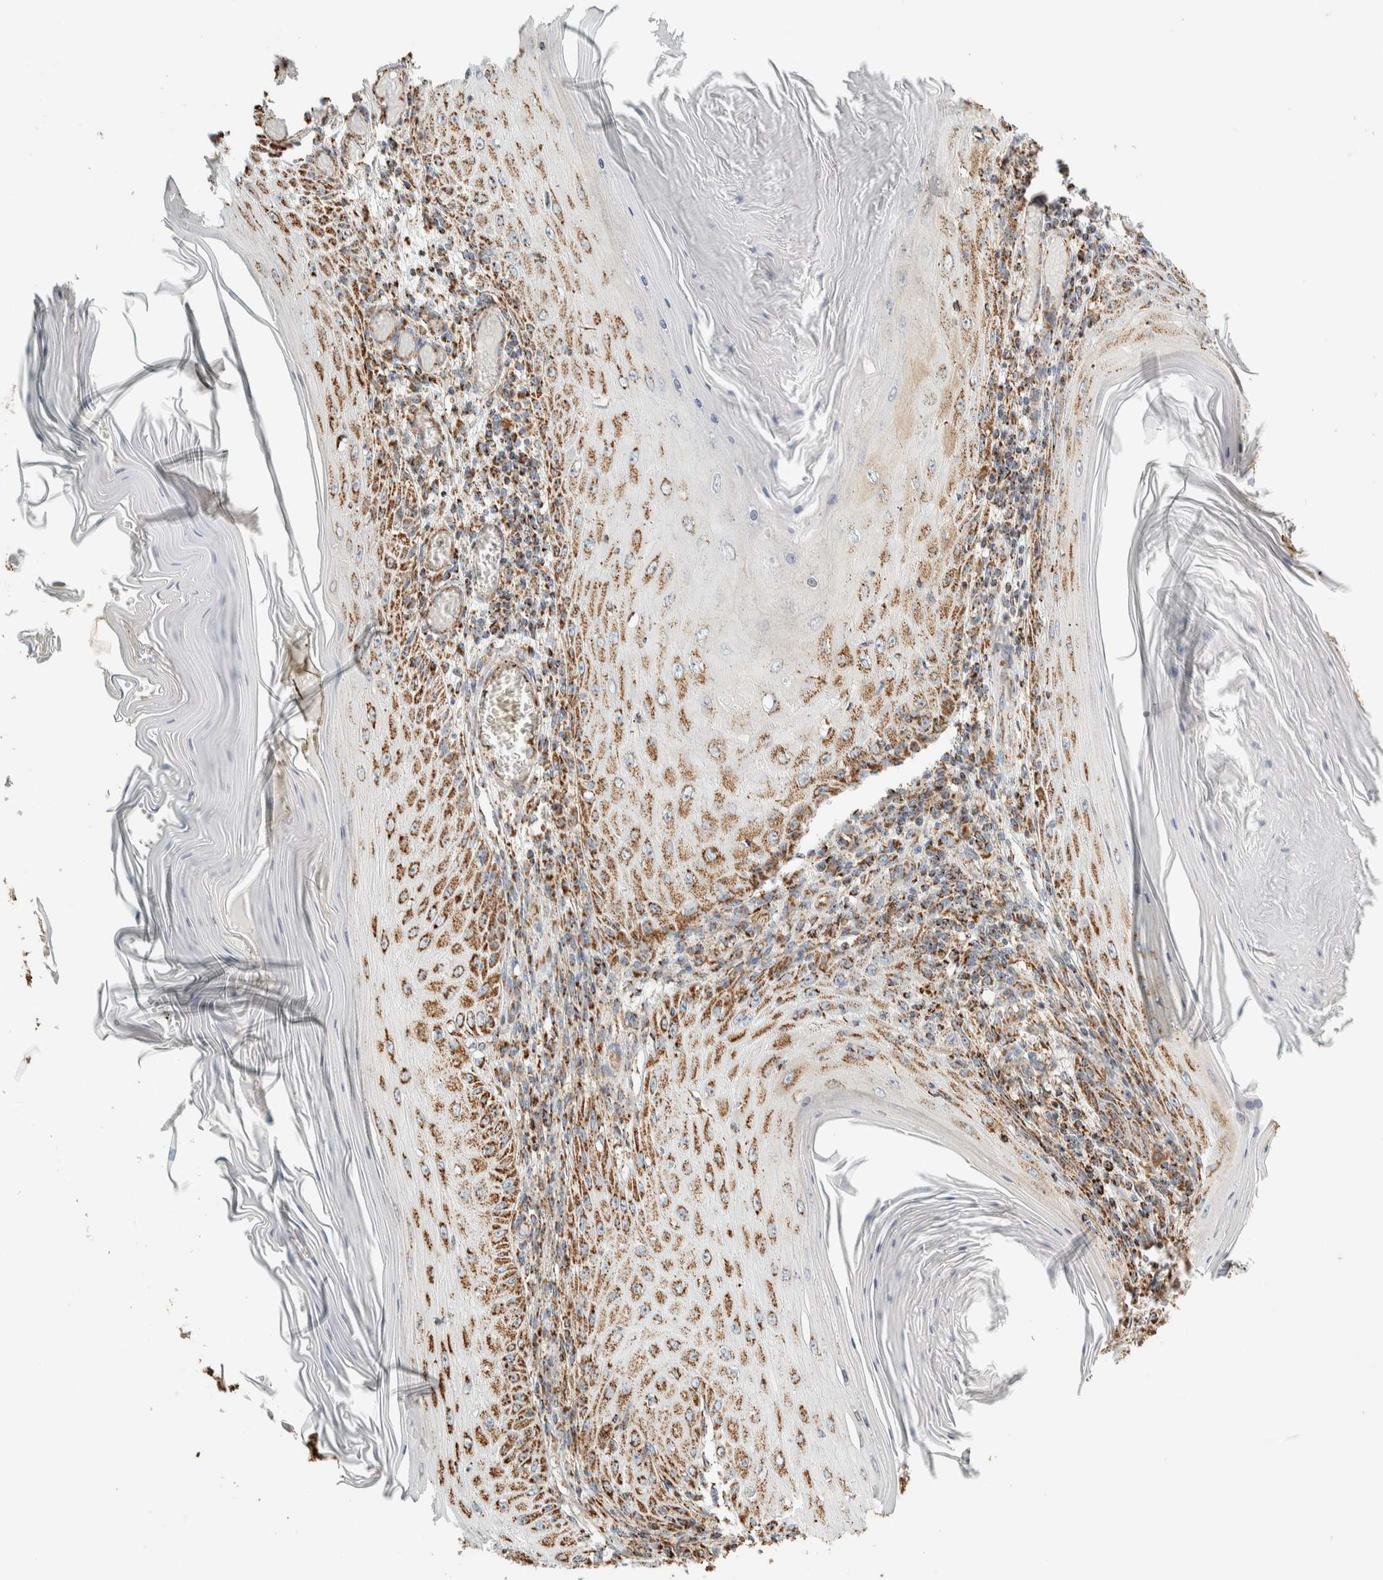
{"staining": {"intensity": "moderate", "quantity": ">75%", "location": "cytoplasmic/membranous"}, "tissue": "skin cancer", "cell_type": "Tumor cells", "image_type": "cancer", "snomed": [{"axis": "morphology", "description": "Squamous cell carcinoma, NOS"}, {"axis": "topography", "description": "Skin"}], "caption": "A high-resolution photomicrograph shows immunohistochemistry staining of squamous cell carcinoma (skin), which exhibits moderate cytoplasmic/membranous staining in approximately >75% of tumor cells. The staining is performed using DAB brown chromogen to label protein expression. The nuclei are counter-stained blue using hematoxylin.", "gene": "ZNF454", "patient": {"sex": "female", "age": 73}}